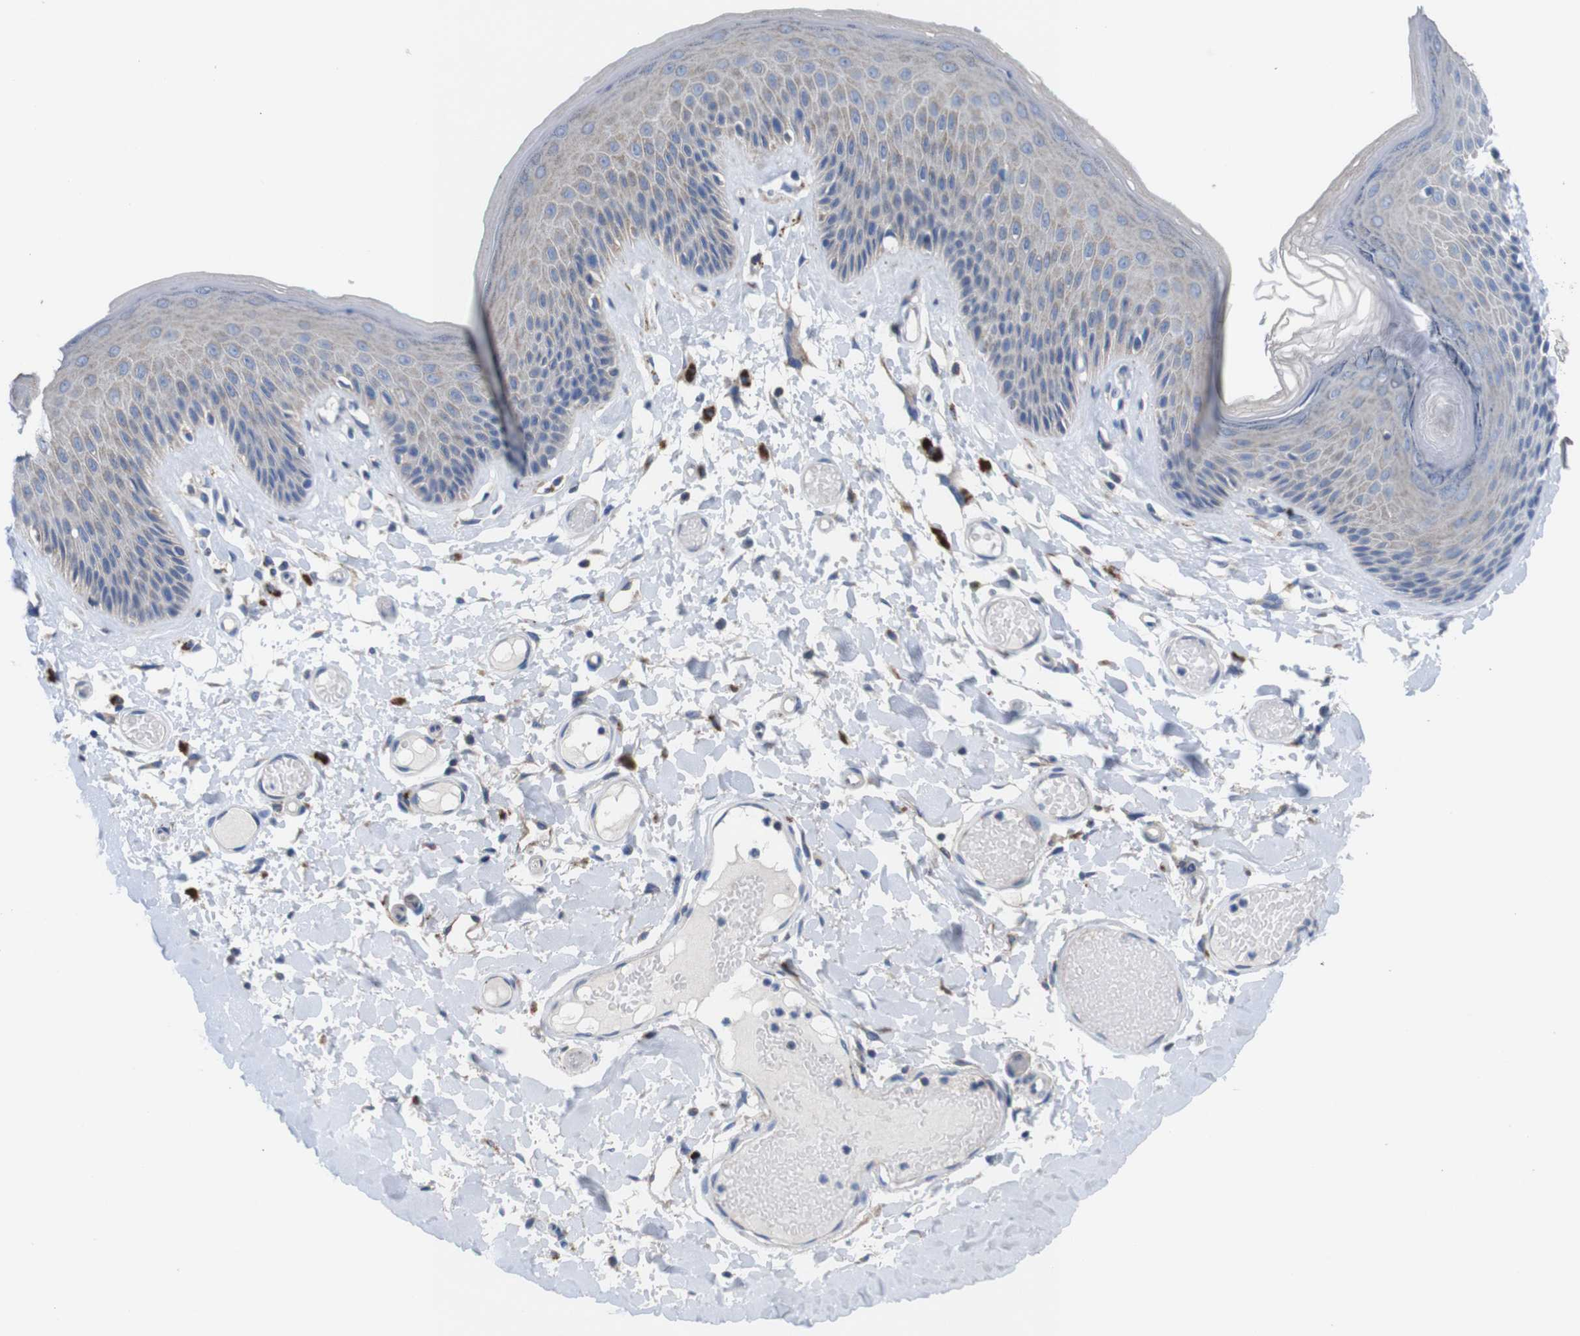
{"staining": {"intensity": "weak", "quantity": "<25%", "location": "cytoplasmic/membranous"}, "tissue": "skin", "cell_type": "Epidermal cells", "image_type": "normal", "snomed": [{"axis": "morphology", "description": "Normal tissue, NOS"}, {"axis": "topography", "description": "Vulva"}], "caption": "A photomicrograph of human skin is negative for staining in epidermal cells. Brightfield microscopy of immunohistochemistry stained with DAB (brown) and hematoxylin (blue), captured at high magnification.", "gene": "F2RL1", "patient": {"sex": "female", "age": 73}}